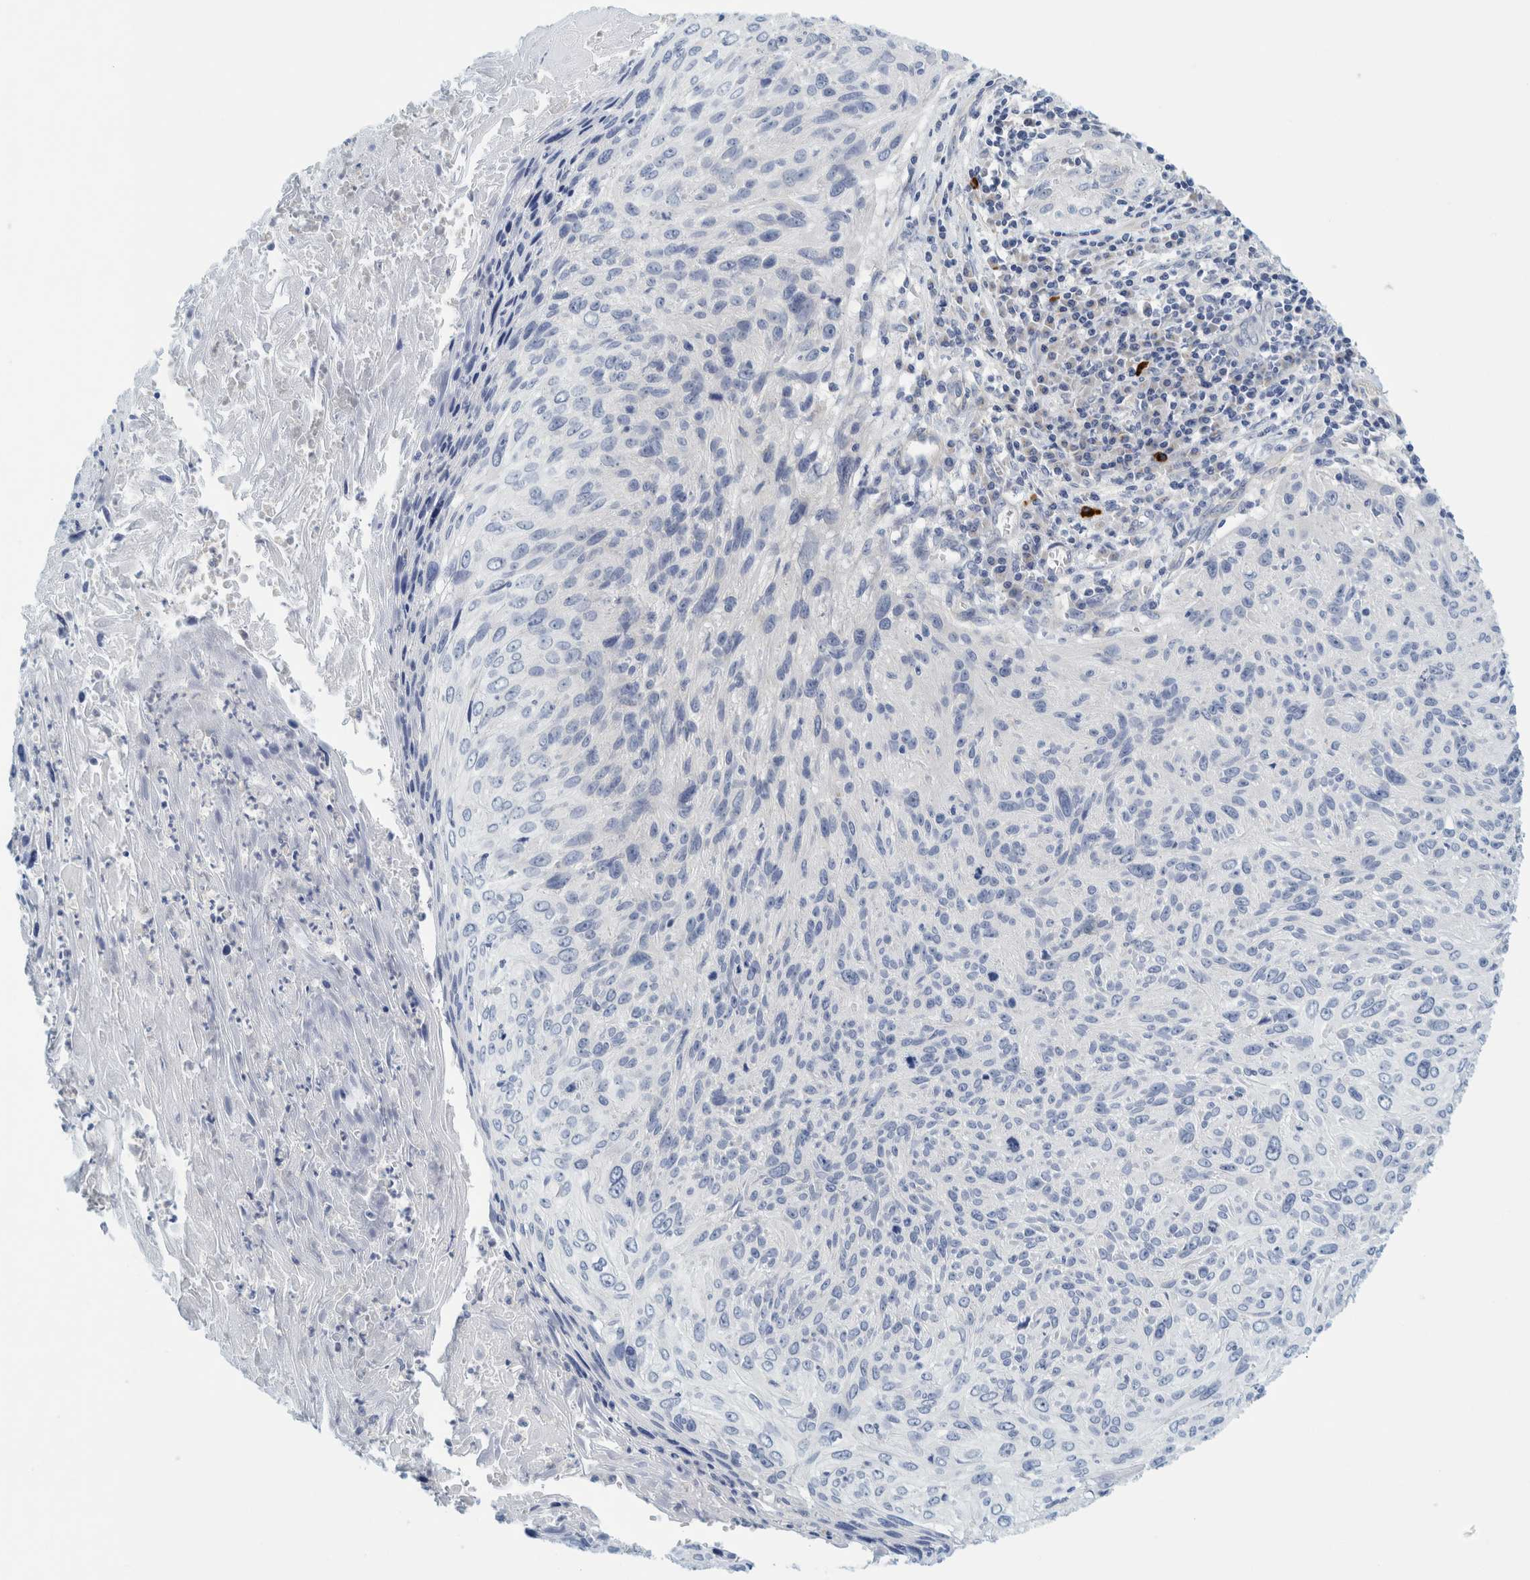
{"staining": {"intensity": "negative", "quantity": "none", "location": "none"}, "tissue": "cervical cancer", "cell_type": "Tumor cells", "image_type": "cancer", "snomed": [{"axis": "morphology", "description": "Squamous cell carcinoma, NOS"}, {"axis": "topography", "description": "Cervix"}], "caption": "Immunohistochemistry micrograph of neoplastic tissue: cervical cancer stained with DAB (3,3'-diaminobenzidine) shows no significant protein staining in tumor cells. (DAB immunohistochemistry (IHC), high magnification).", "gene": "ZNF324B", "patient": {"sex": "female", "age": 51}}